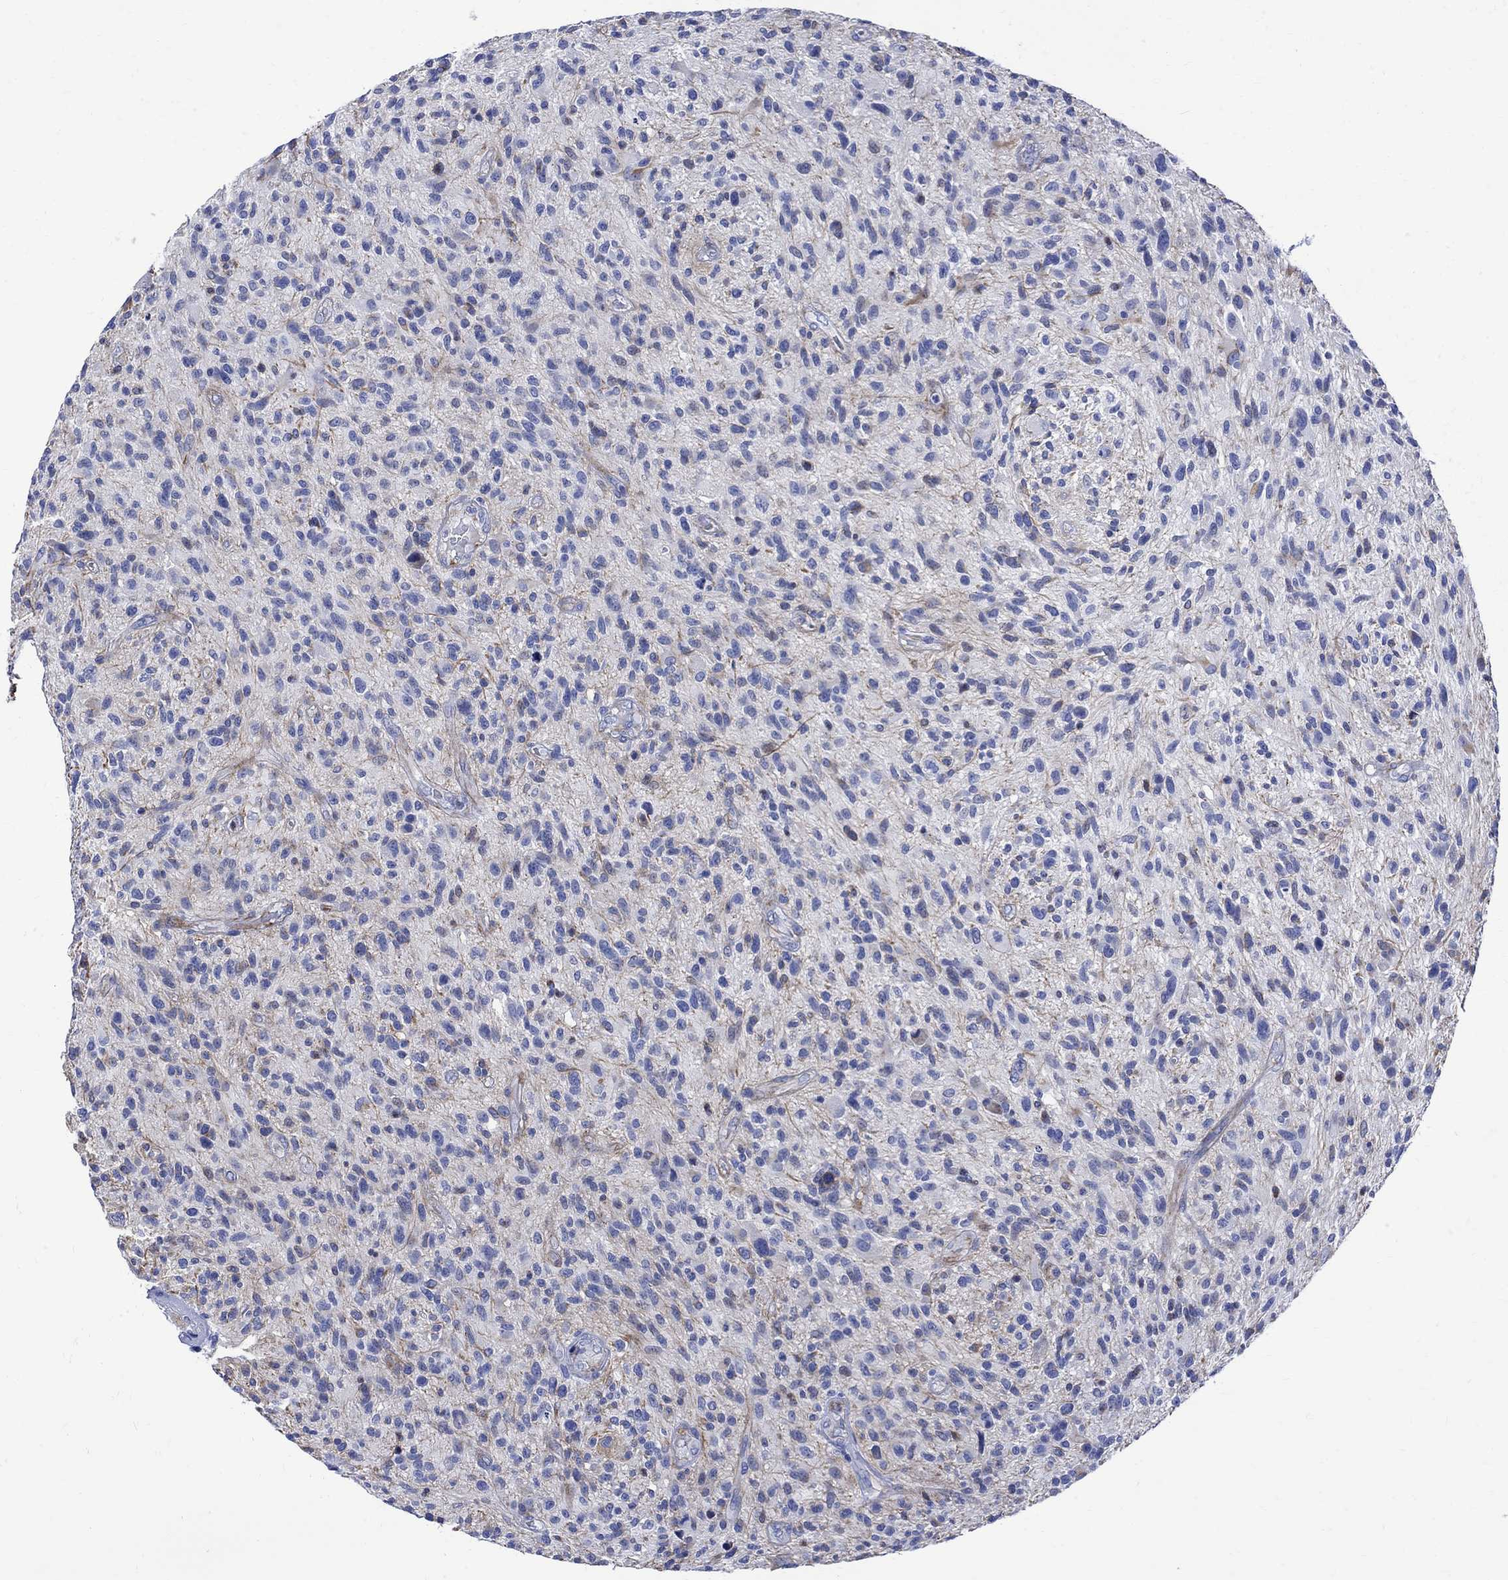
{"staining": {"intensity": "negative", "quantity": "none", "location": "none"}, "tissue": "glioma", "cell_type": "Tumor cells", "image_type": "cancer", "snomed": [{"axis": "morphology", "description": "Glioma, malignant, High grade"}, {"axis": "topography", "description": "Brain"}], "caption": "The IHC image has no significant positivity in tumor cells of malignant glioma (high-grade) tissue. (DAB (3,3'-diaminobenzidine) immunohistochemistry visualized using brightfield microscopy, high magnification).", "gene": "PARVB", "patient": {"sex": "male", "age": 47}}